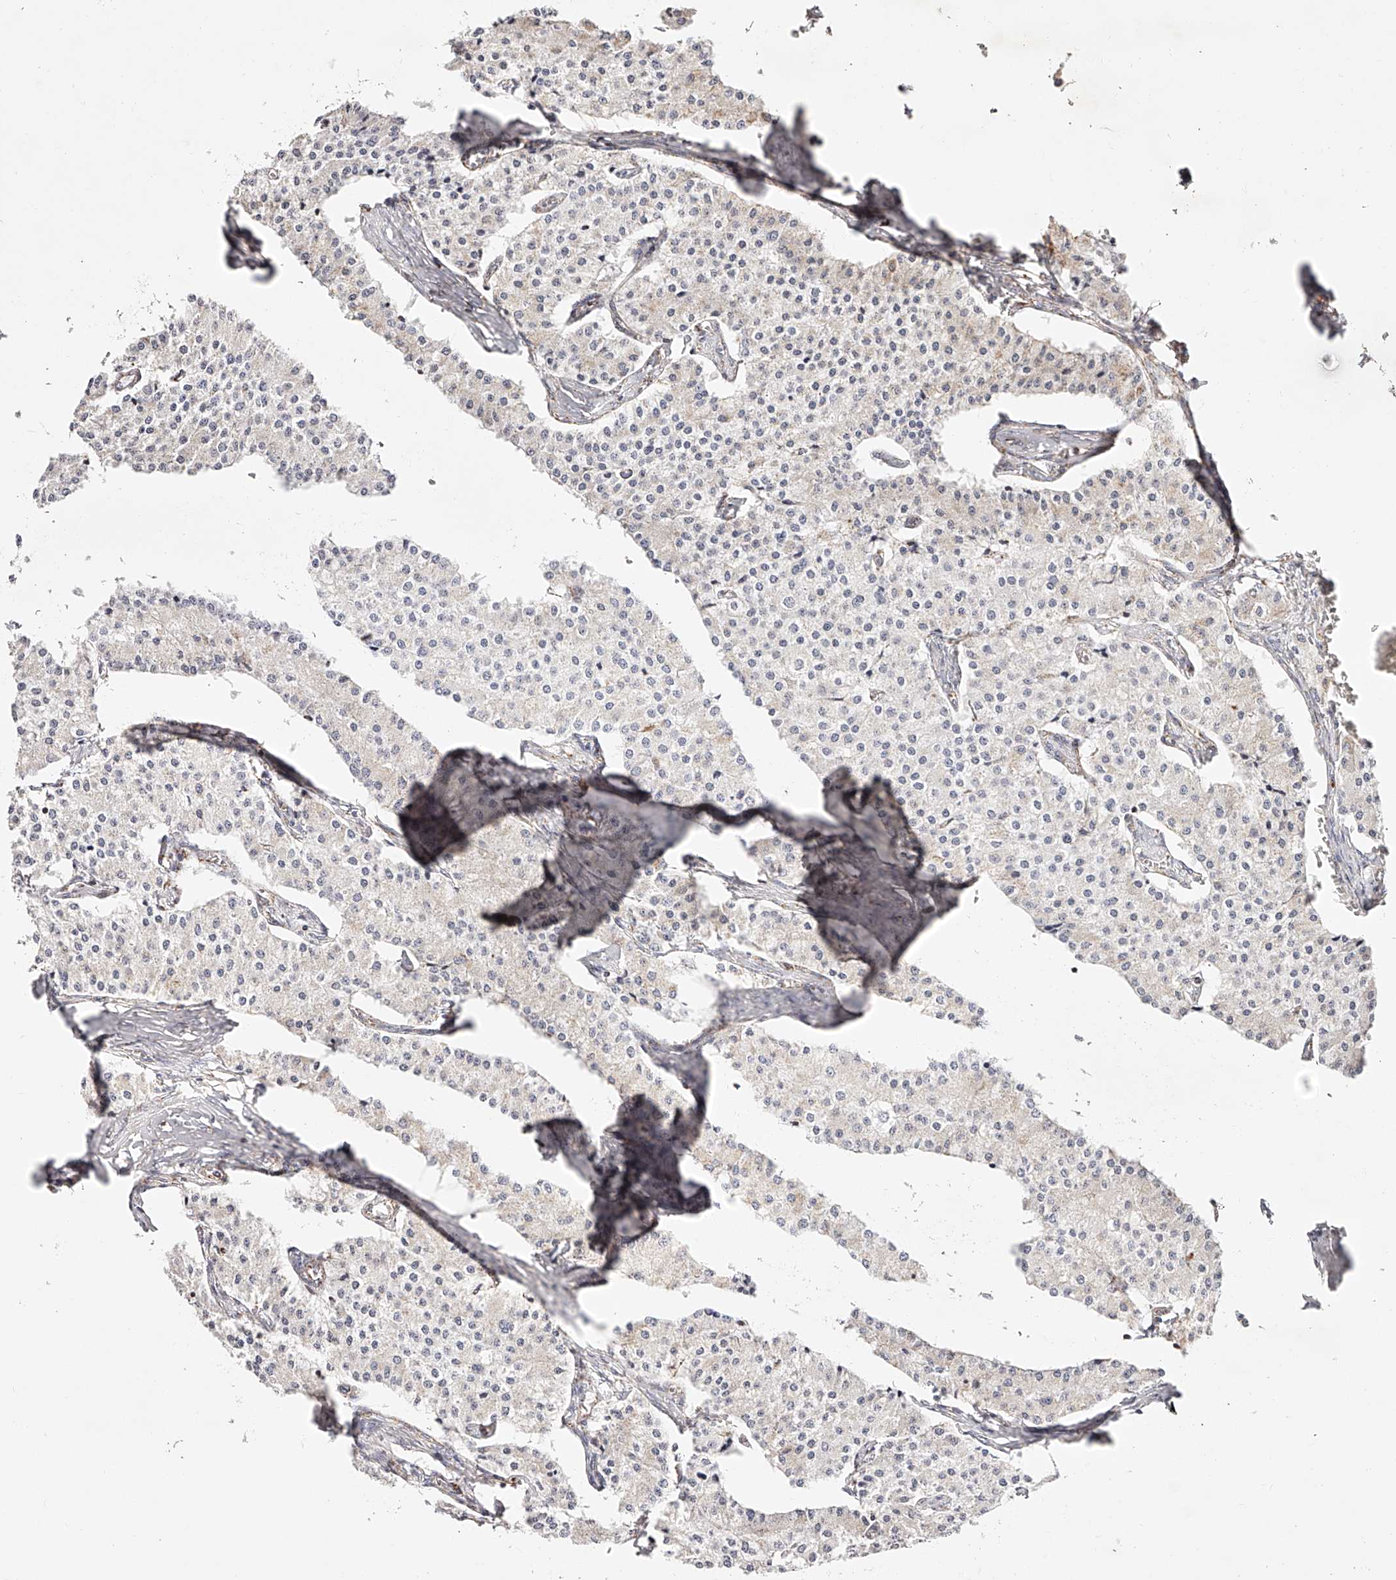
{"staining": {"intensity": "negative", "quantity": "none", "location": "none"}, "tissue": "carcinoid", "cell_type": "Tumor cells", "image_type": "cancer", "snomed": [{"axis": "morphology", "description": "Carcinoid, malignant, NOS"}, {"axis": "topography", "description": "Colon"}], "caption": "The micrograph displays no staining of tumor cells in carcinoid.", "gene": "NDUFV3", "patient": {"sex": "female", "age": 52}}